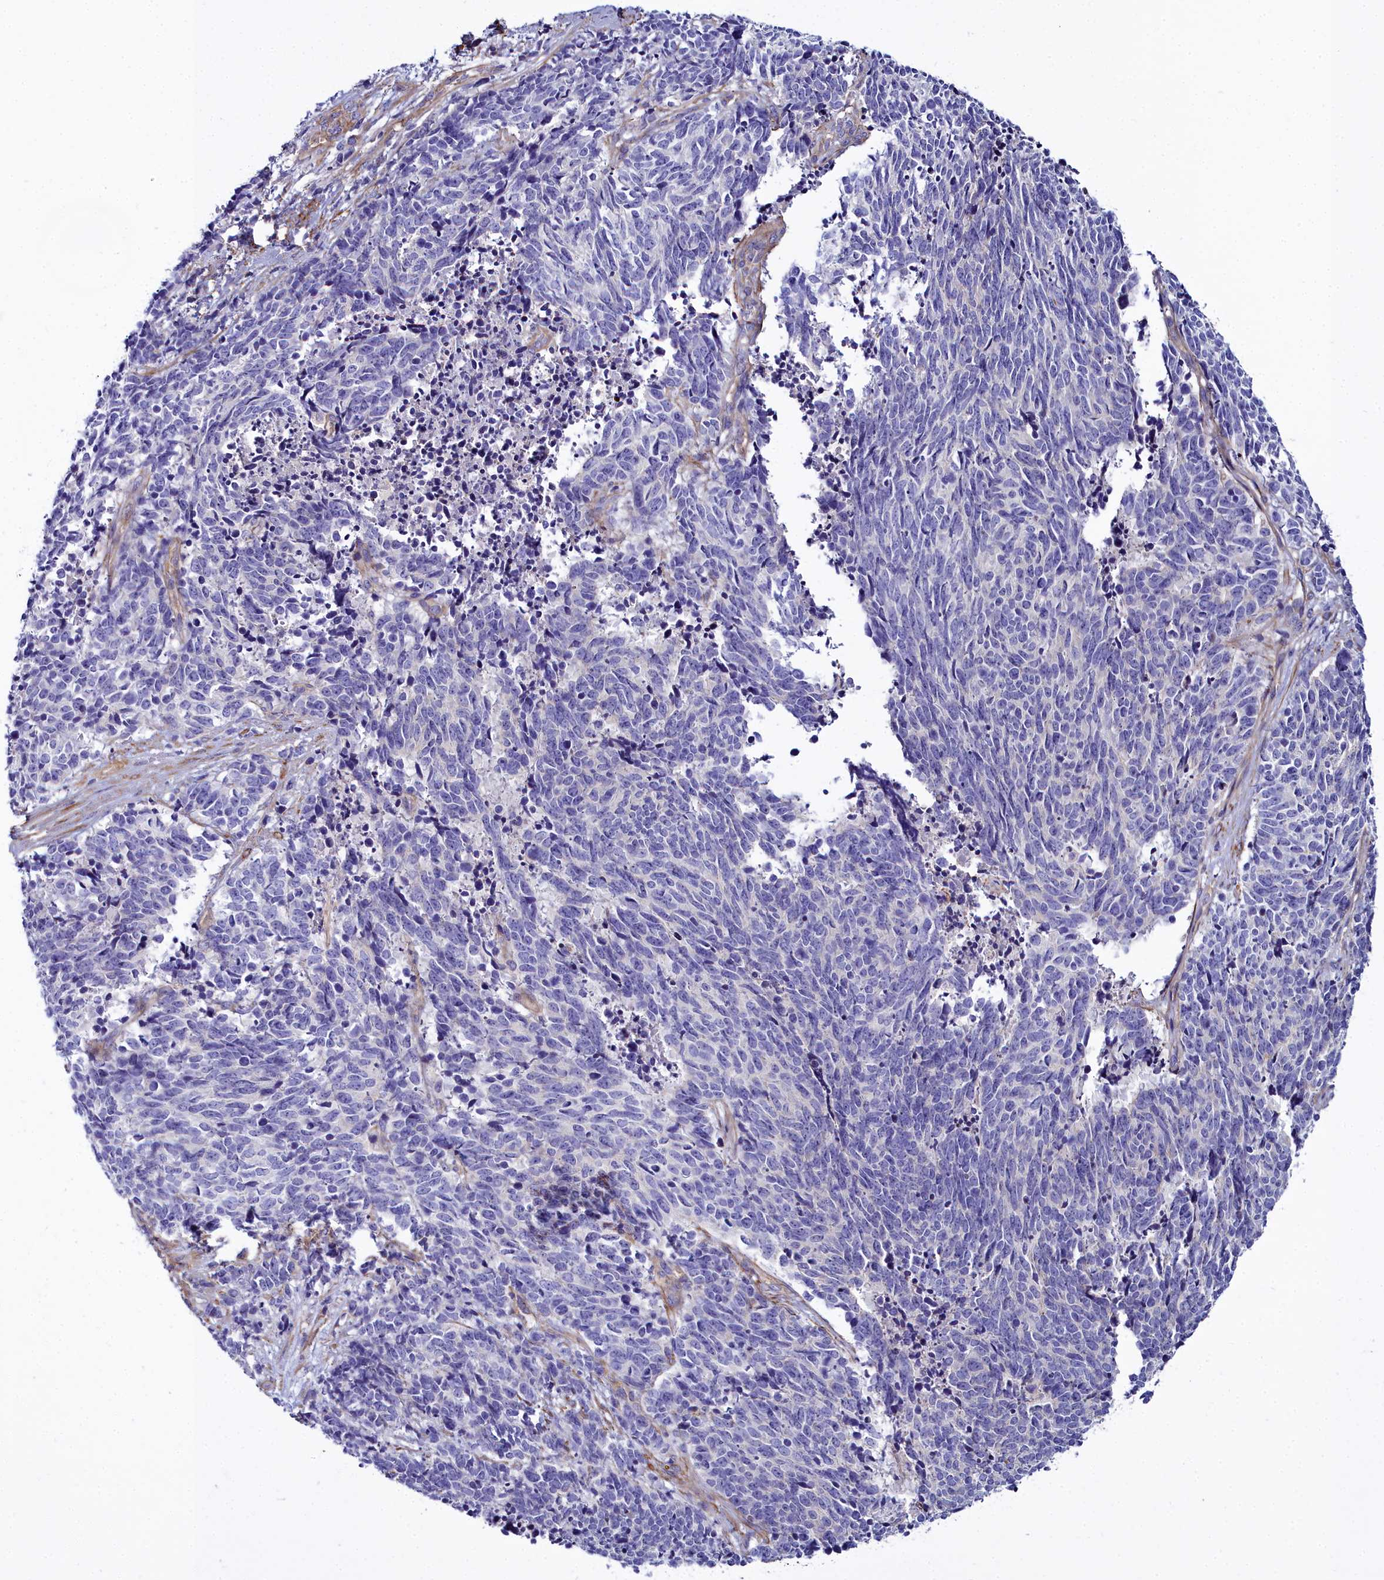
{"staining": {"intensity": "negative", "quantity": "none", "location": "none"}, "tissue": "cervical cancer", "cell_type": "Tumor cells", "image_type": "cancer", "snomed": [{"axis": "morphology", "description": "Squamous cell carcinoma, NOS"}, {"axis": "topography", "description": "Cervix"}], "caption": "Immunohistochemical staining of human squamous cell carcinoma (cervical) reveals no significant expression in tumor cells.", "gene": "FADS3", "patient": {"sex": "female", "age": 29}}